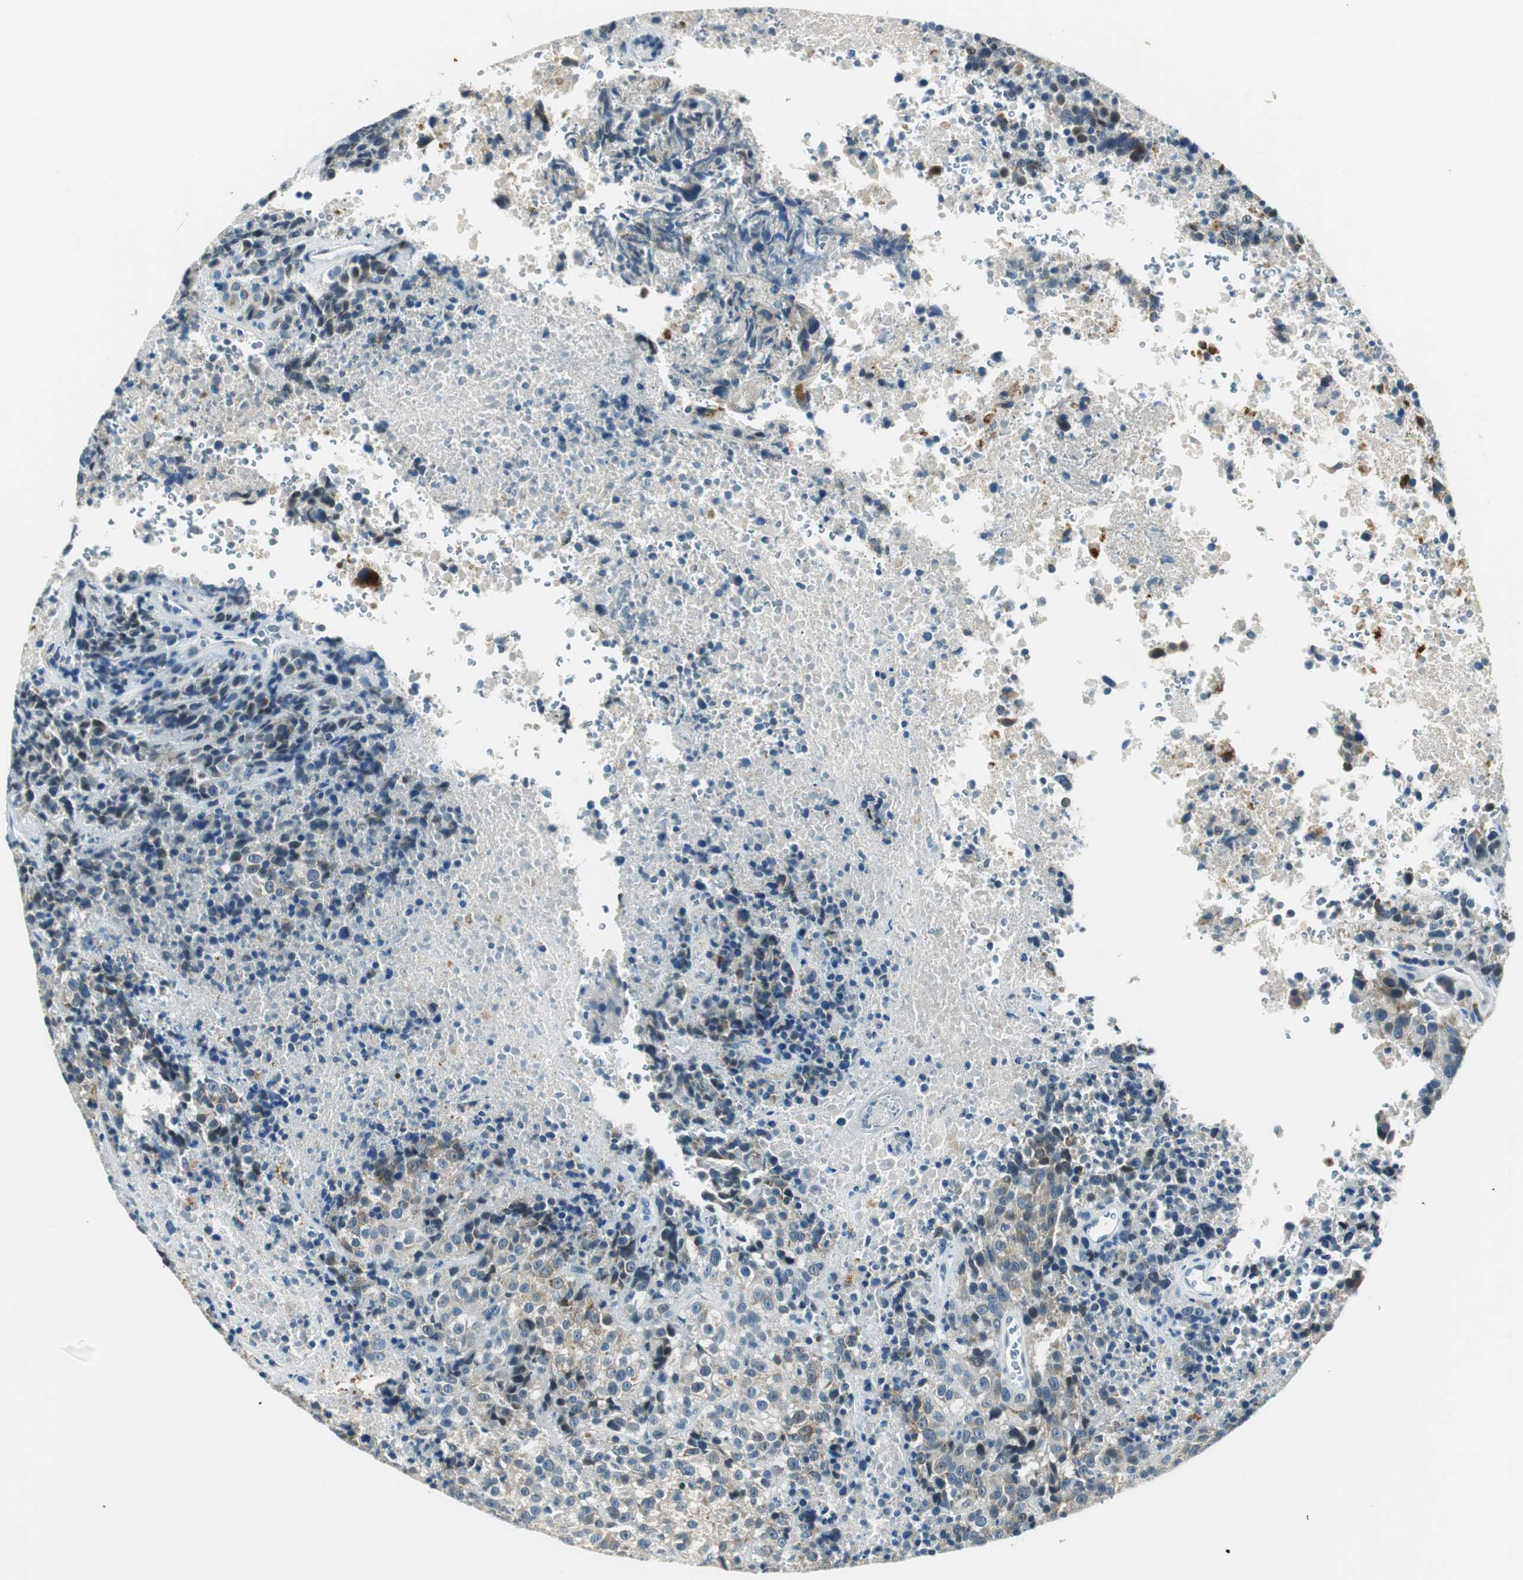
{"staining": {"intensity": "negative", "quantity": "none", "location": "none"}, "tissue": "melanoma", "cell_type": "Tumor cells", "image_type": "cancer", "snomed": [{"axis": "morphology", "description": "Malignant melanoma, Metastatic site"}, {"axis": "topography", "description": "Cerebral cortex"}], "caption": "Protein analysis of melanoma reveals no significant staining in tumor cells.", "gene": "ME1", "patient": {"sex": "female", "age": 52}}